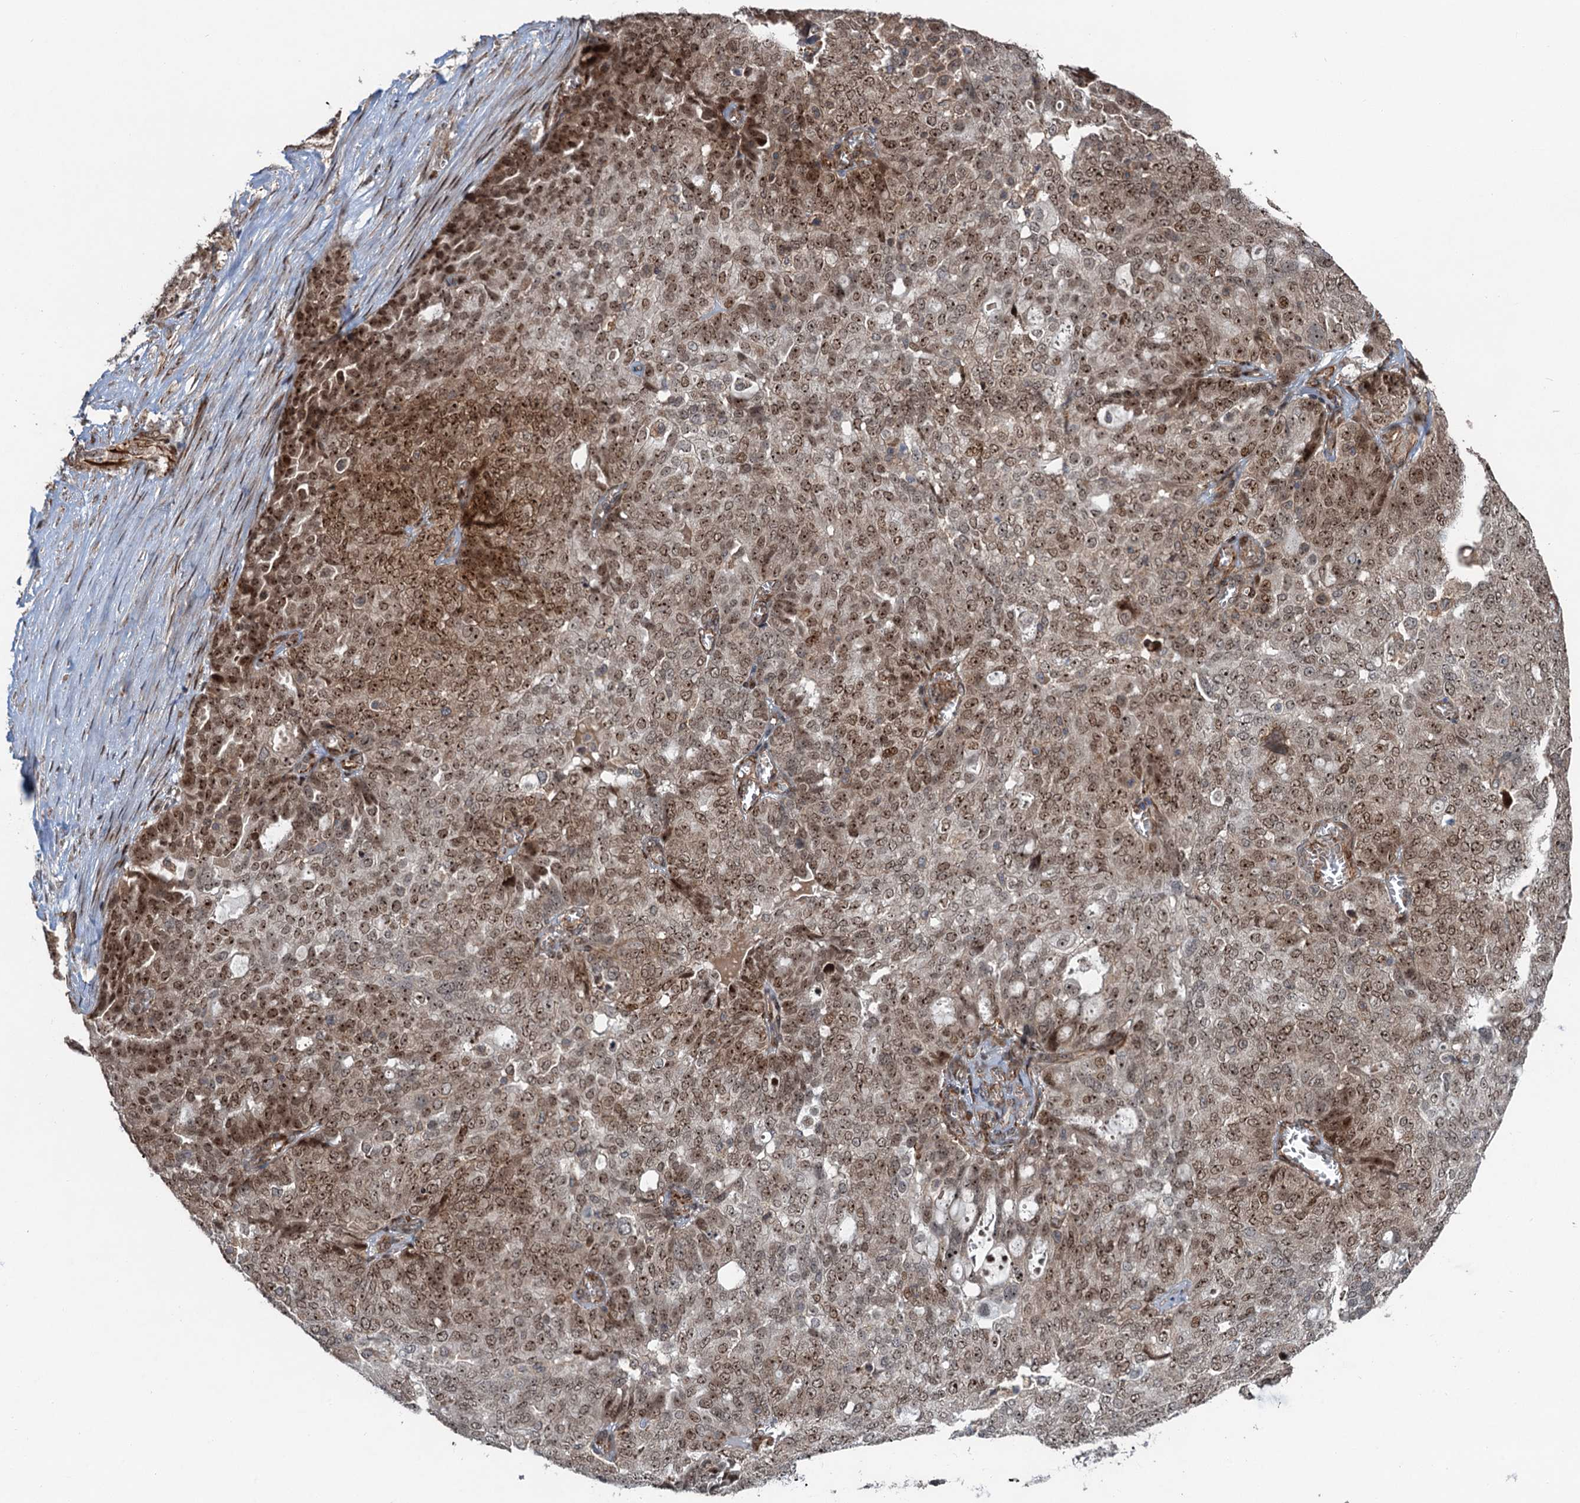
{"staining": {"intensity": "moderate", "quantity": ">75%", "location": "nuclear"}, "tissue": "ovarian cancer", "cell_type": "Tumor cells", "image_type": "cancer", "snomed": [{"axis": "morphology", "description": "Cystadenocarcinoma, serous, NOS"}, {"axis": "topography", "description": "Soft tissue"}, {"axis": "topography", "description": "Ovary"}], "caption": "This is a photomicrograph of immunohistochemistry staining of ovarian serous cystadenocarcinoma, which shows moderate staining in the nuclear of tumor cells.", "gene": "TMA16", "patient": {"sex": "female", "age": 57}}